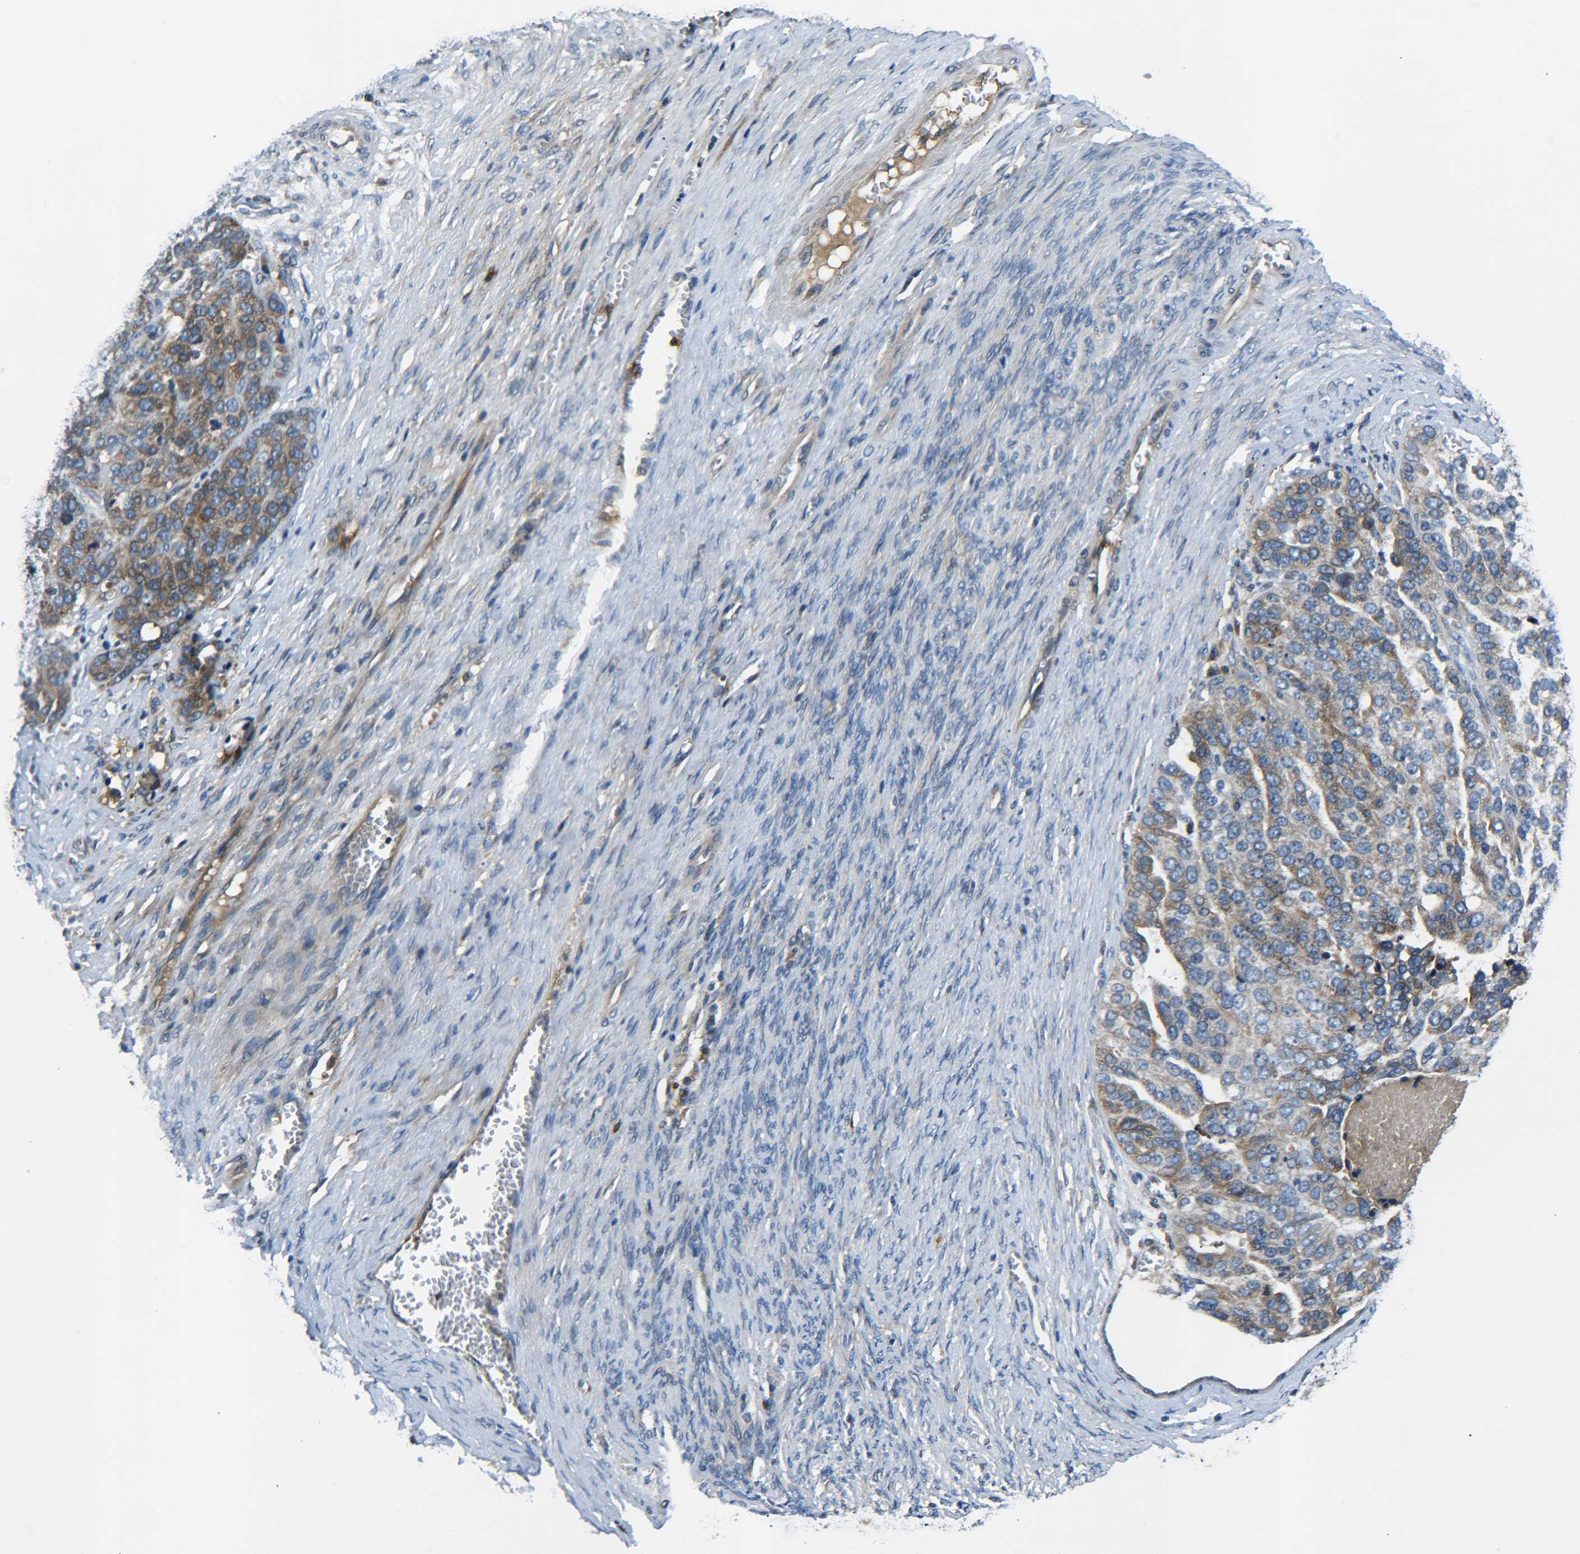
{"staining": {"intensity": "moderate", "quantity": ">75%", "location": "cytoplasmic/membranous"}, "tissue": "ovarian cancer", "cell_type": "Tumor cells", "image_type": "cancer", "snomed": [{"axis": "morphology", "description": "Cystadenocarcinoma, serous, NOS"}, {"axis": "topography", "description": "Ovary"}], "caption": "Protein expression analysis of ovarian cancer (serous cystadenocarcinoma) shows moderate cytoplasmic/membranous staining in about >75% of tumor cells.", "gene": "RAB1B", "patient": {"sex": "female", "age": 44}}